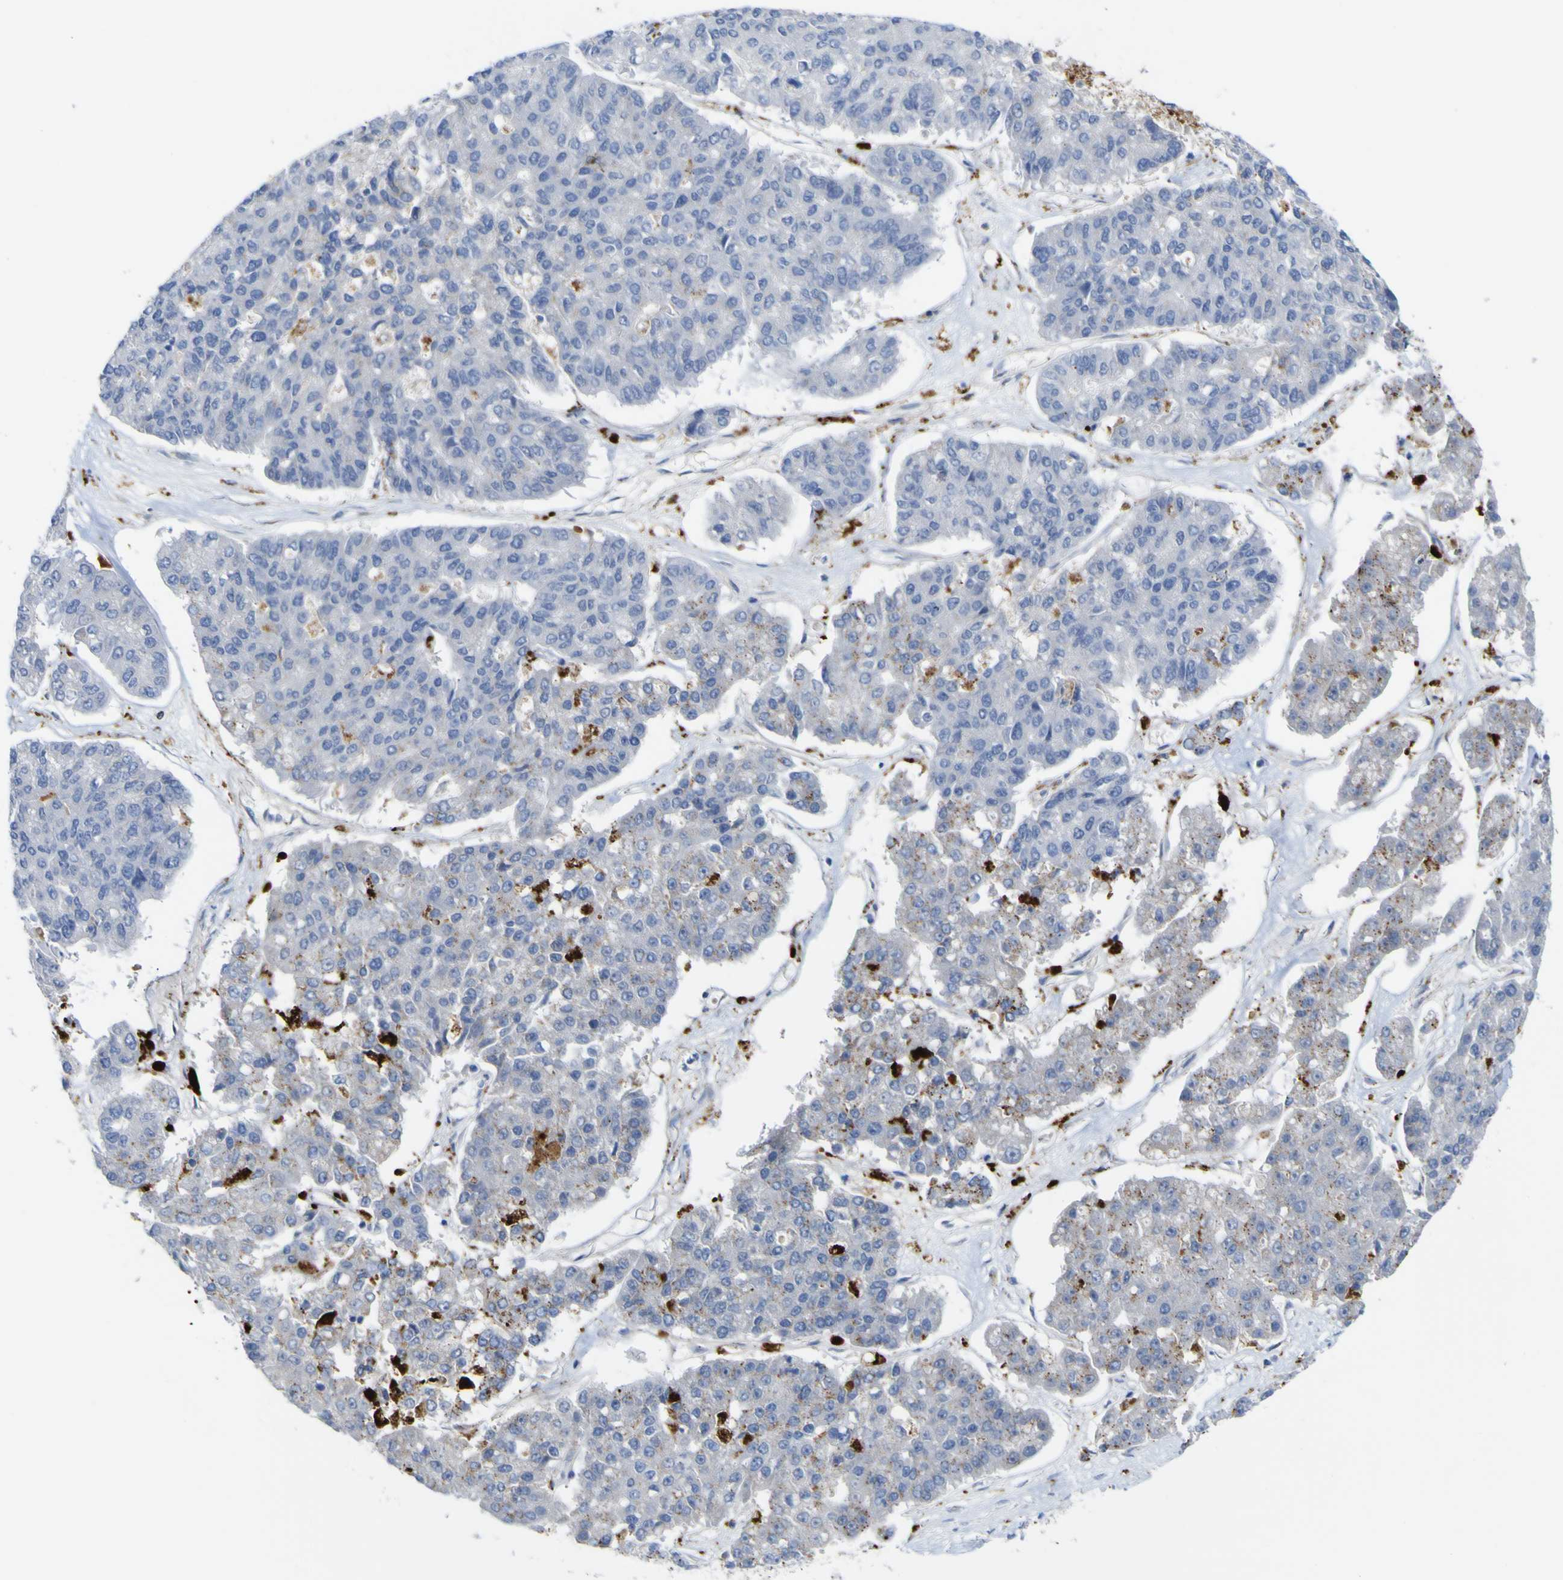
{"staining": {"intensity": "weak", "quantity": "<25%", "location": "cytoplasmic/membranous"}, "tissue": "pancreatic cancer", "cell_type": "Tumor cells", "image_type": "cancer", "snomed": [{"axis": "morphology", "description": "Adenocarcinoma, NOS"}, {"axis": "topography", "description": "Pancreas"}], "caption": "High power microscopy histopathology image of an immunohistochemistry (IHC) histopathology image of adenocarcinoma (pancreatic), revealing no significant positivity in tumor cells. (DAB immunohistochemistry (IHC) visualized using brightfield microscopy, high magnification).", "gene": "PTPRF", "patient": {"sex": "male", "age": 50}}